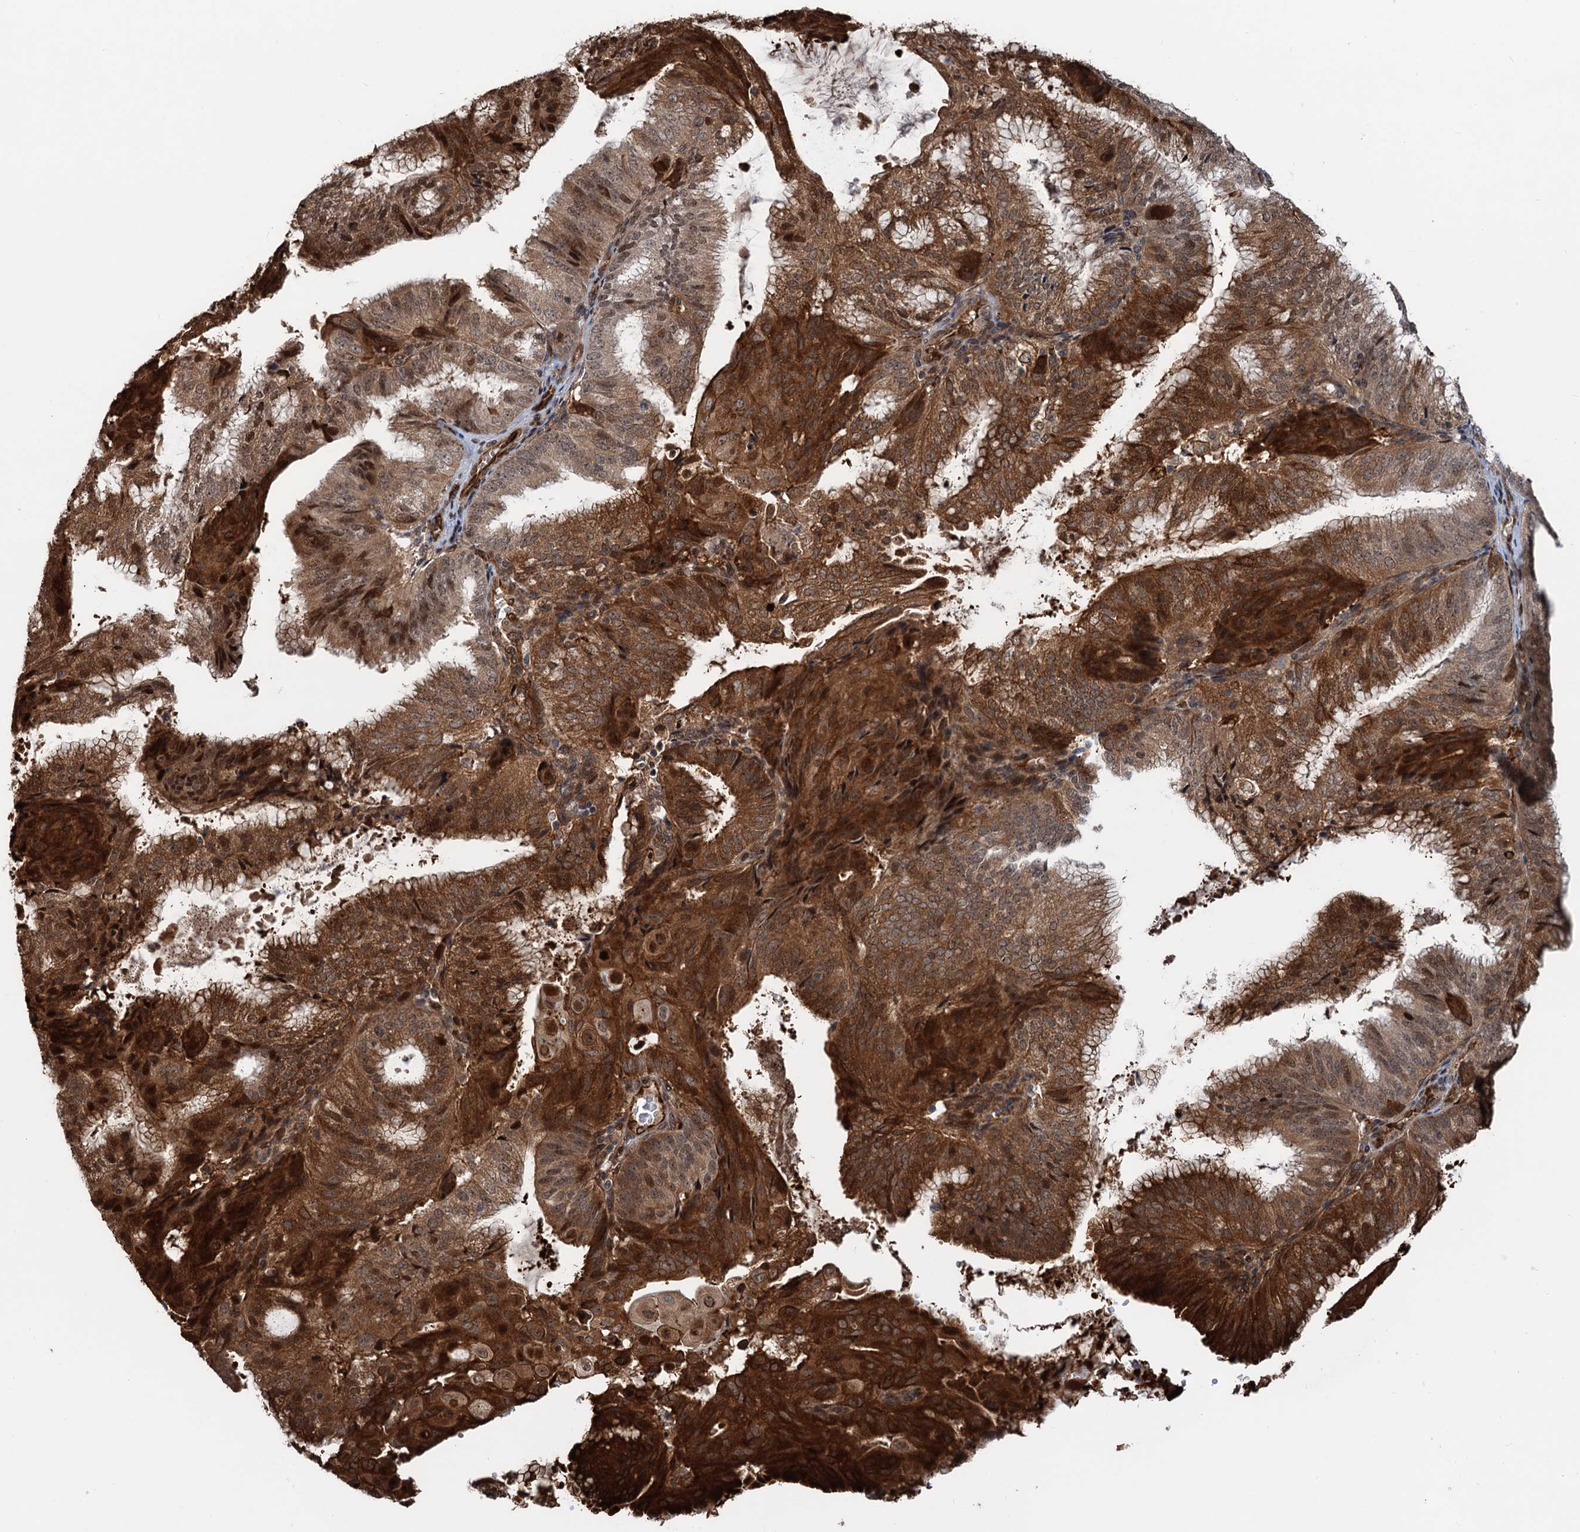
{"staining": {"intensity": "strong", "quantity": ">75%", "location": "cytoplasmic/membranous,nuclear"}, "tissue": "endometrial cancer", "cell_type": "Tumor cells", "image_type": "cancer", "snomed": [{"axis": "morphology", "description": "Adenocarcinoma, NOS"}, {"axis": "topography", "description": "Endometrium"}], "caption": "Protein expression by IHC reveals strong cytoplasmic/membranous and nuclear staining in about >75% of tumor cells in endometrial adenocarcinoma.", "gene": "SNRNP25", "patient": {"sex": "female", "age": 49}}